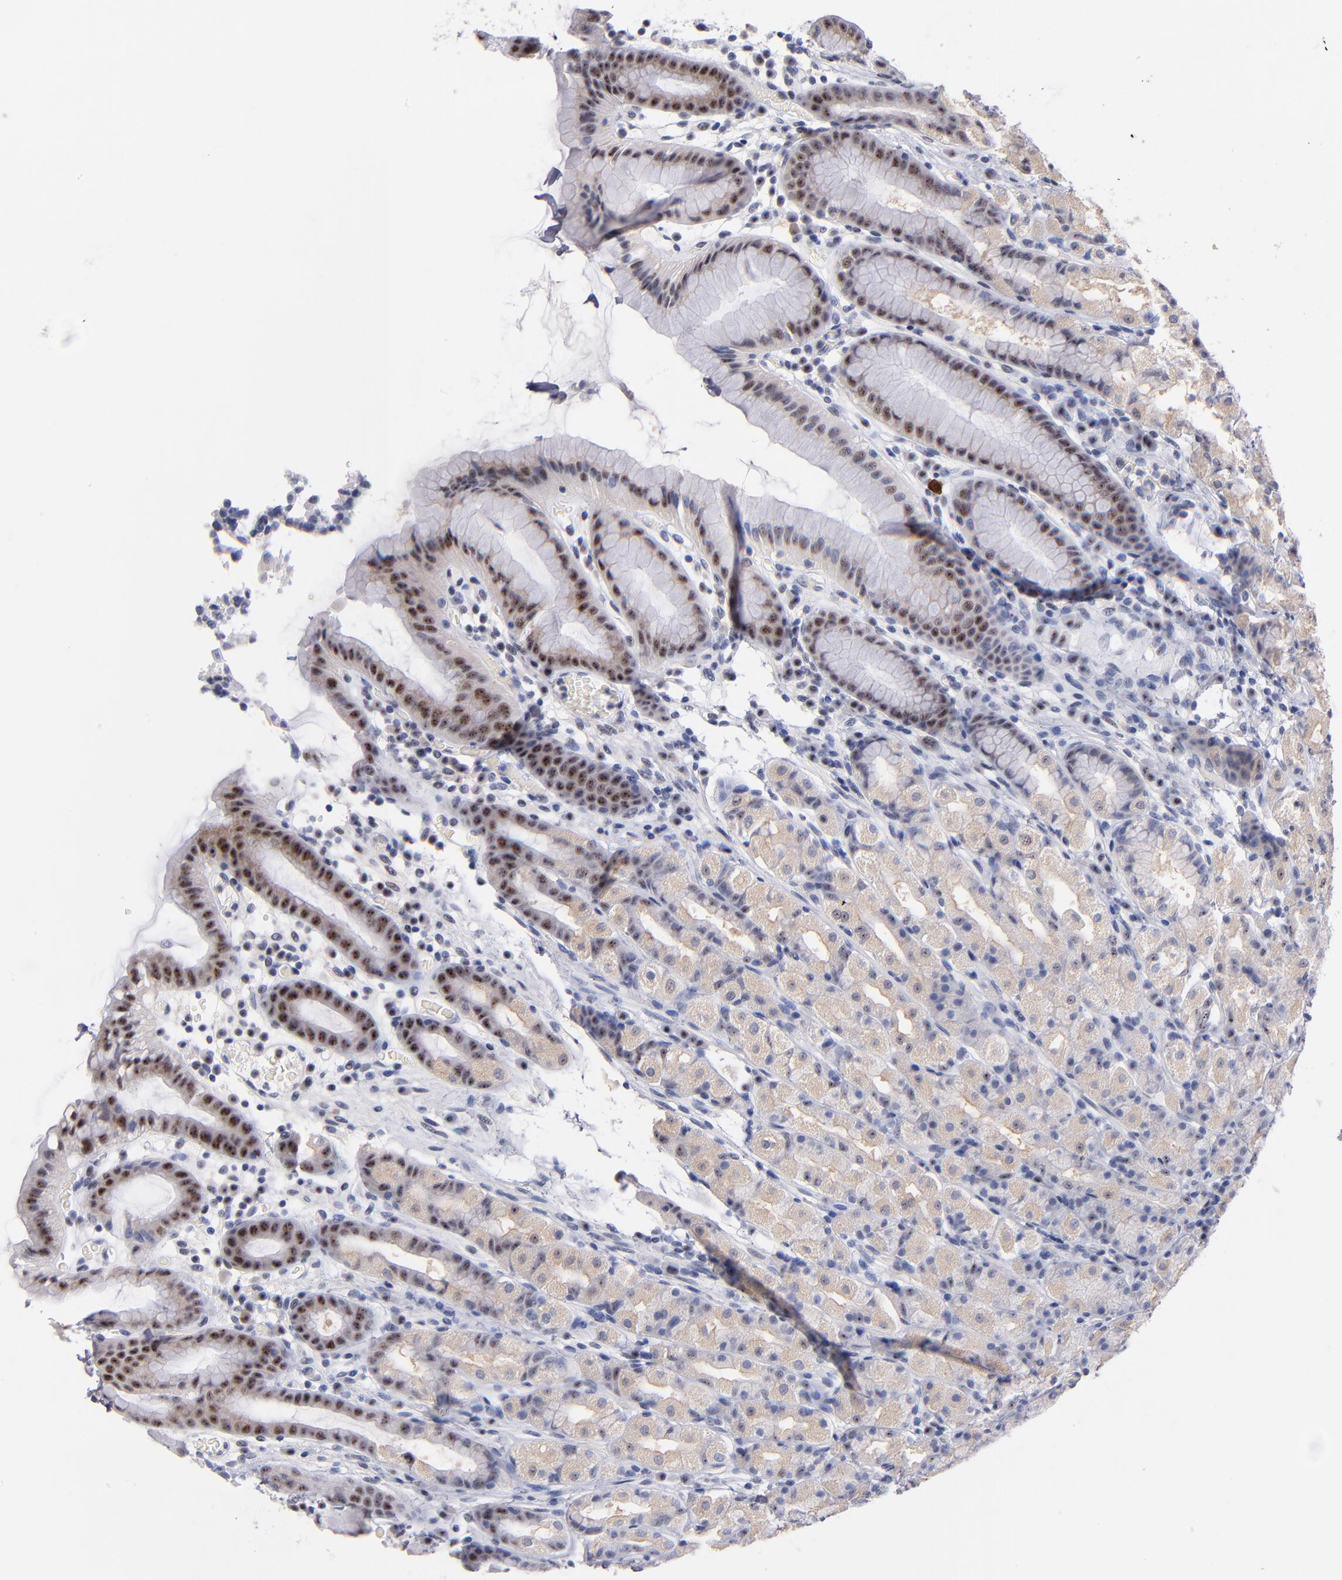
{"staining": {"intensity": "moderate", "quantity": "25%-75%", "location": "cytoplasmic/membranous,nuclear"}, "tissue": "stomach", "cell_type": "Glandular cells", "image_type": "normal", "snomed": [{"axis": "morphology", "description": "Normal tissue, NOS"}, {"axis": "topography", "description": "Stomach, upper"}], "caption": "Immunohistochemistry micrograph of normal stomach: human stomach stained using IHC exhibits medium levels of moderate protein expression localized specifically in the cytoplasmic/membranous,nuclear of glandular cells, appearing as a cytoplasmic/membranous,nuclear brown color.", "gene": "RAF1", "patient": {"sex": "male", "age": 68}}